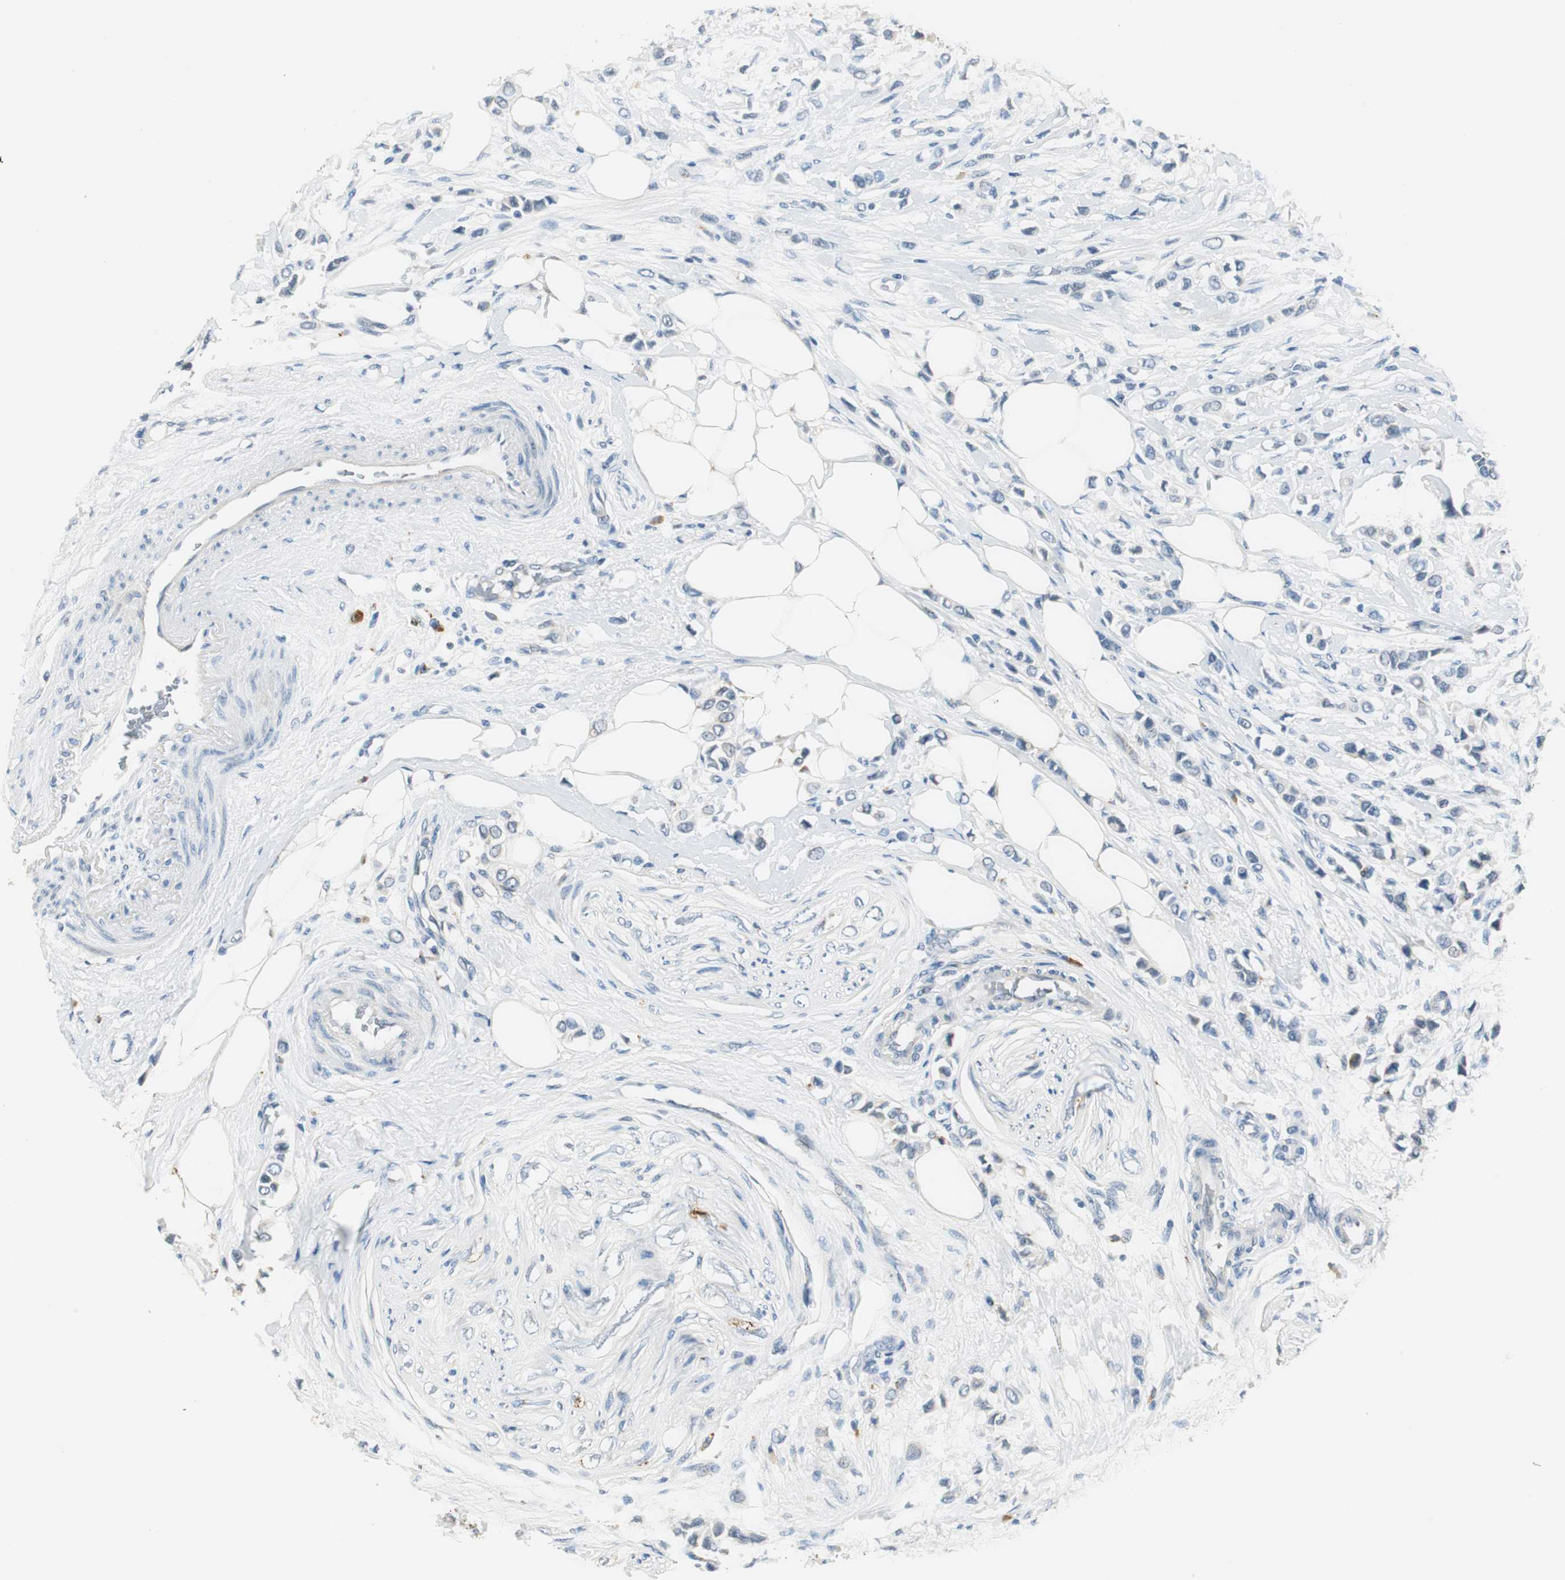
{"staining": {"intensity": "negative", "quantity": "none", "location": "none"}, "tissue": "breast cancer", "cell_type": "Tumor cells", "image_type": "cancer", "snomed": [{"axis": "morphology", "description": "Lobular carcinoma"}, {"axis": "topography", "description": "Breast"}], "caption": "Protein analysis of breast cancer exhibits no significant expression in tumor cells.", "gene": "NIT1", "patient": {"sex": "female", "age": 51}}